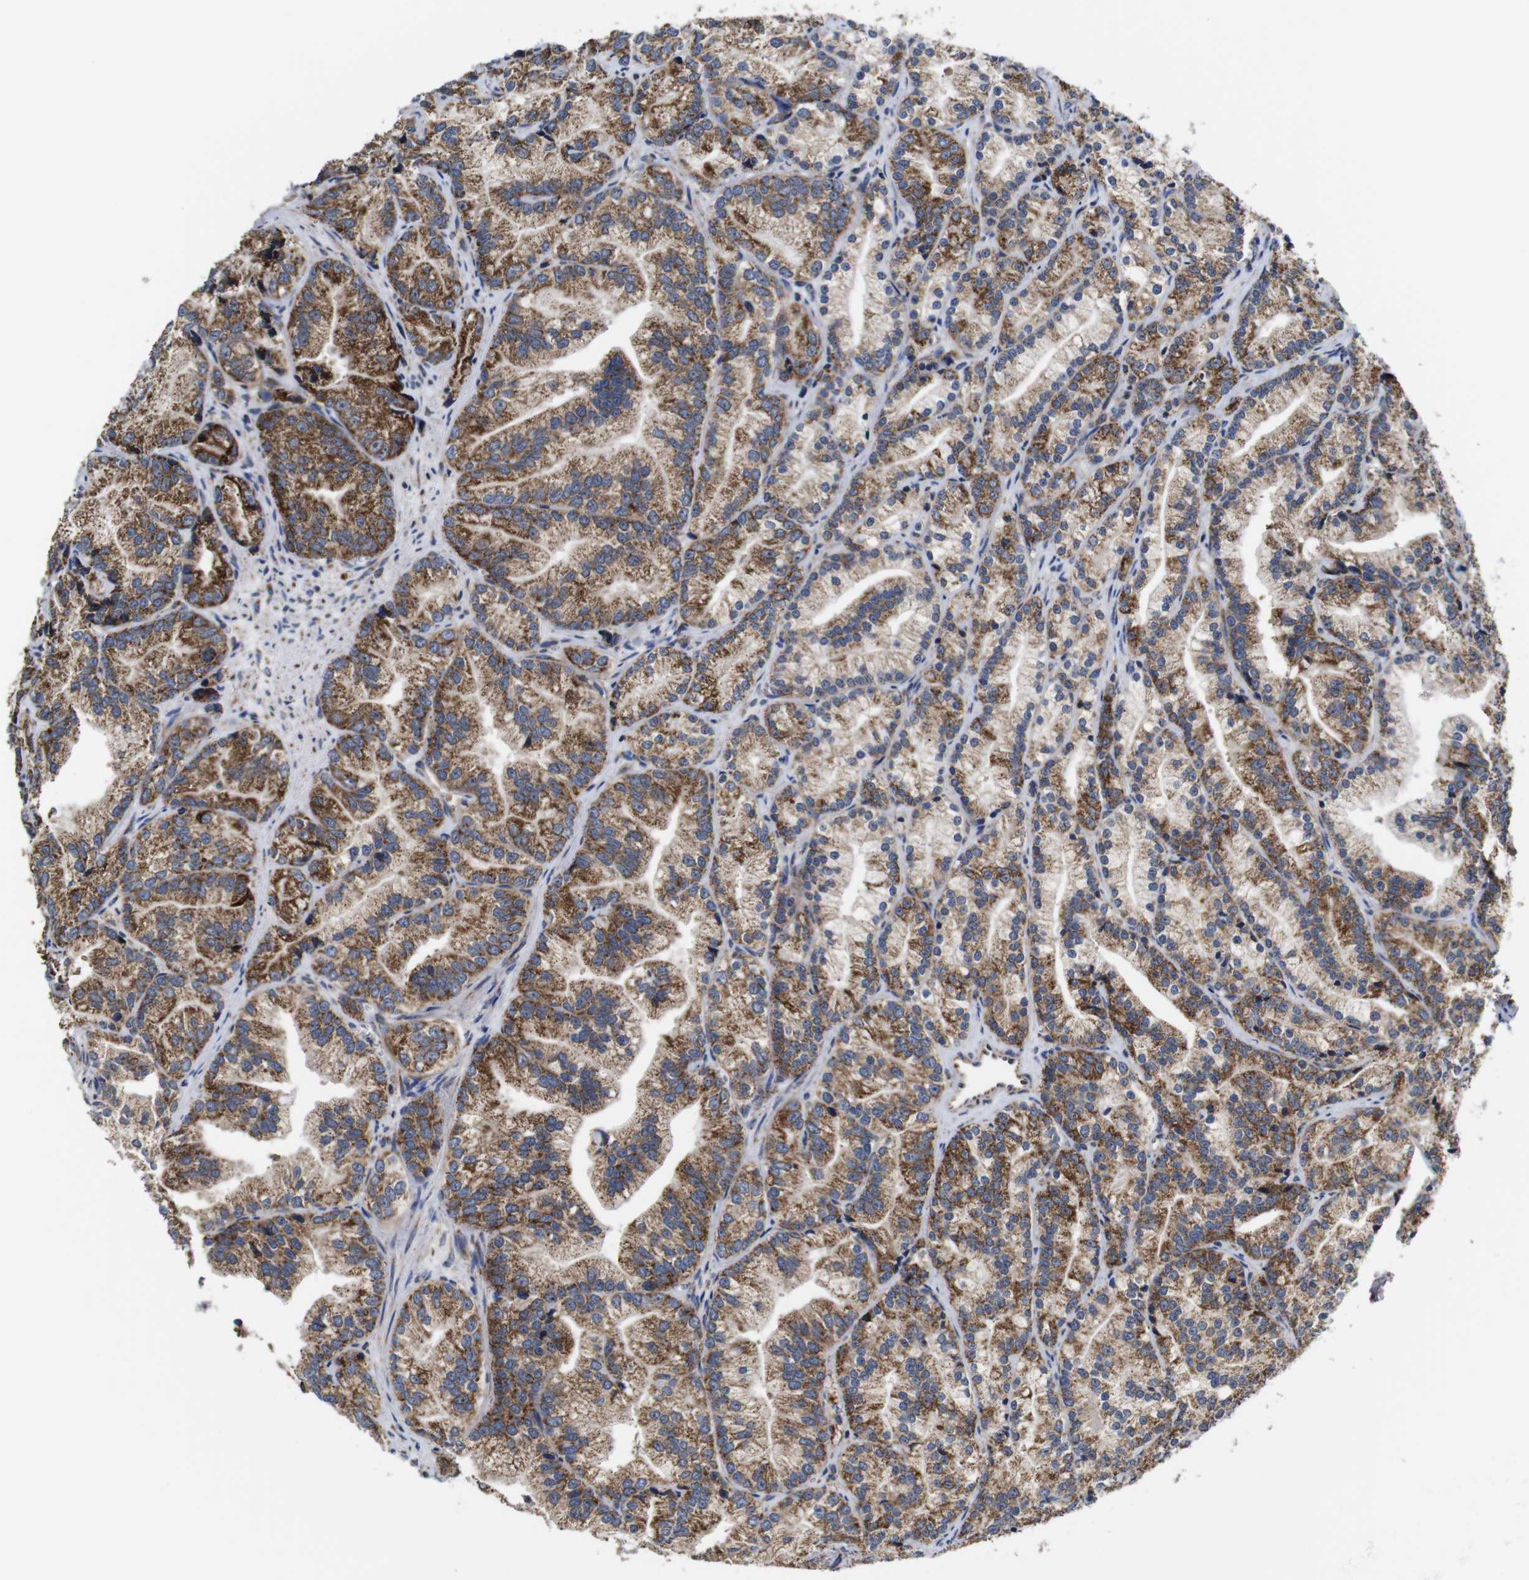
{"staining": {"intensity": "moderate", "quantity": ">75%", "location": "cytoplasmic/membranous"}, "tissue": "prostate cancer", "cell_type": "Tumor cells", "image_type": "cancer", "snomed": [{"axis": "morphology", "description": "Adenocarcinoma, Low grade"}, {"axis": "topography", "description": "Prostate"}], "caption": "Prostate cancer (adenocarcinoma (low-grade)) was stained to show a protein in brown. There is medium levels of moderate cytoplasmic/membranous staining in approximately >75% of tumor cells. The staining was performed using DAB, with brown indicating positive protein expression. Nuclei are stained blue with hematoxylin.", "gene": "C17orf80", "patient": {"sex": "male", "age": 89}}